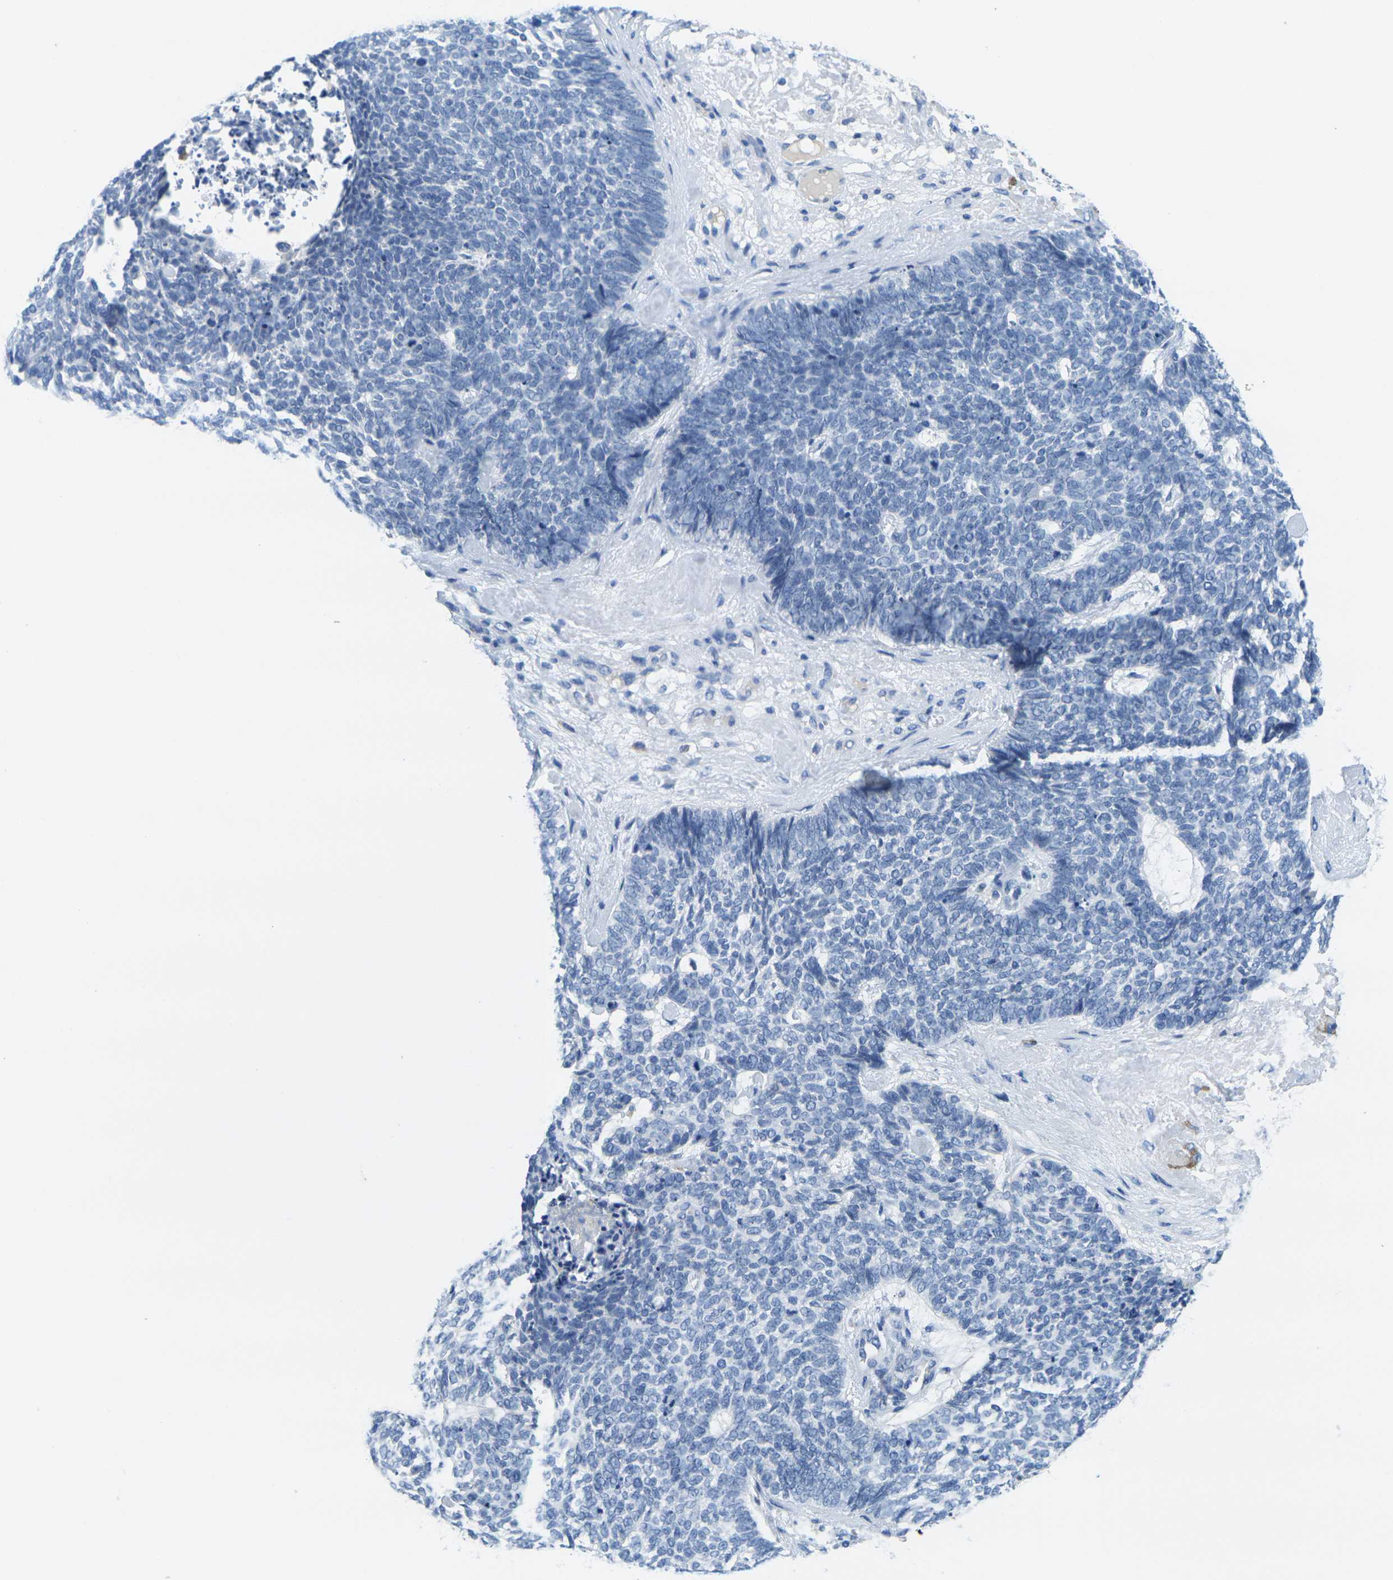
{"staining": {"intensity": "negative", "quantity": "none", "location": "none"}, "tissue": "skin cancer", "cell_type": "Tumor cells", "image_type": "cancer", "snomed": [{"axis": "morphology", "description": "Basal cell carcinoma"}, {"axis": "topography", "description": "Skin"}], "caption": "This is an immunohistochemistry photomicrograph of basal cell carcinoma (skin). There is no expression in tumor cells.", "gene": "FAM3D", "patient": {"sex": "female", "age": 84}}